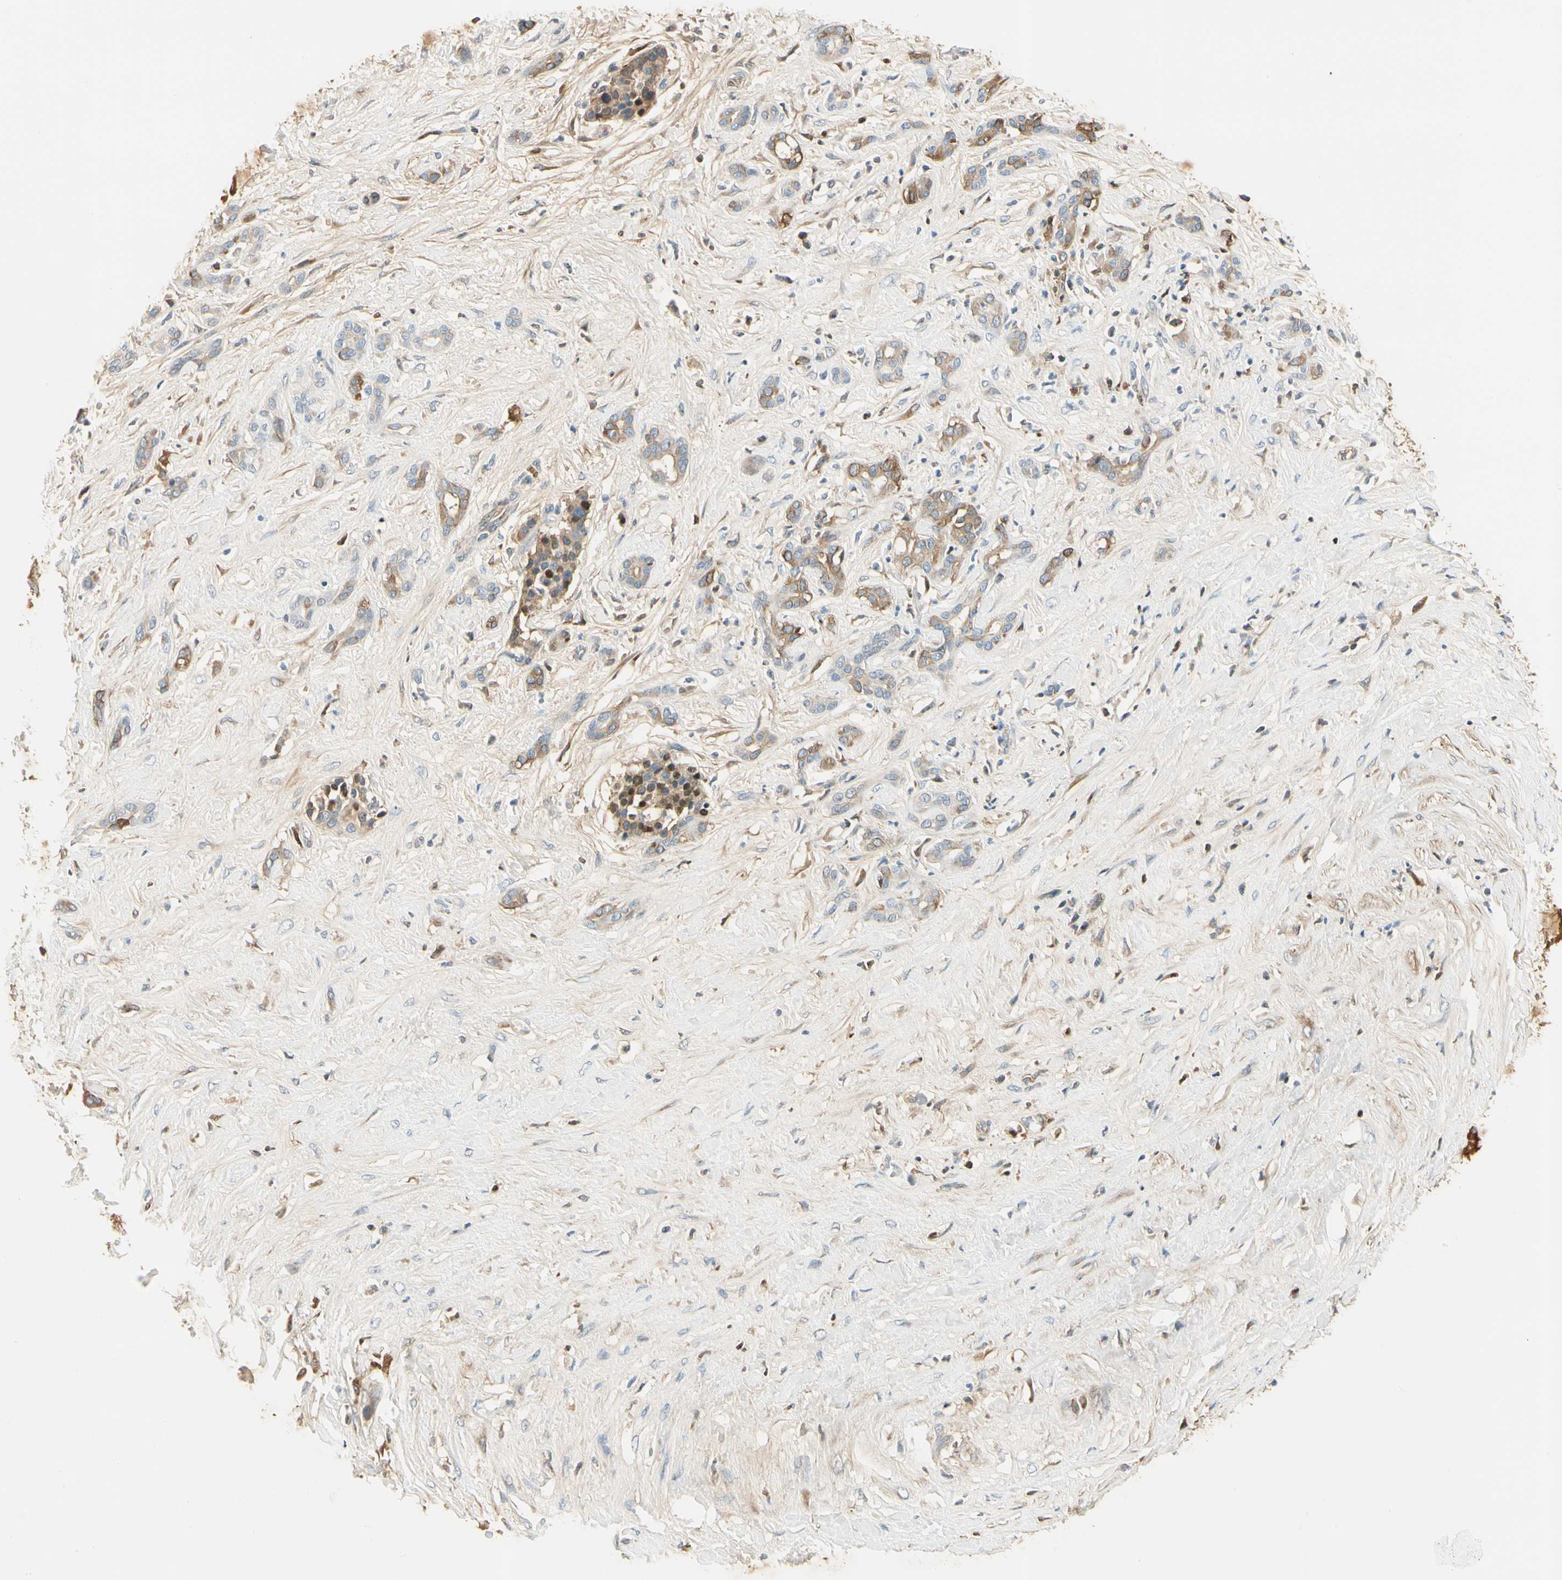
{"staining": {"intensity": "moderate", "quantity": ">75%", "location": "cytoplasmic/membranous"}, "tissue": "pancreatic cancer", "cell_type": "Tumor cells", "image_type": "cancer", "snomed": [{"axis": "morphology", "description": "Adenocarcinoma, NOS"}, {"axis": "topography", "description": "Pancreas"}], "caption": "DAB (3,3'-diaminobenzidine) immunohistochemical staining of pancreatic adenocarcinoma shows moderate cytoplasmic/membranous protein staining in approximately >75% of tumor cells.", "gene": "LAMB3", "patient": {"sex": "male", "age": 41}}